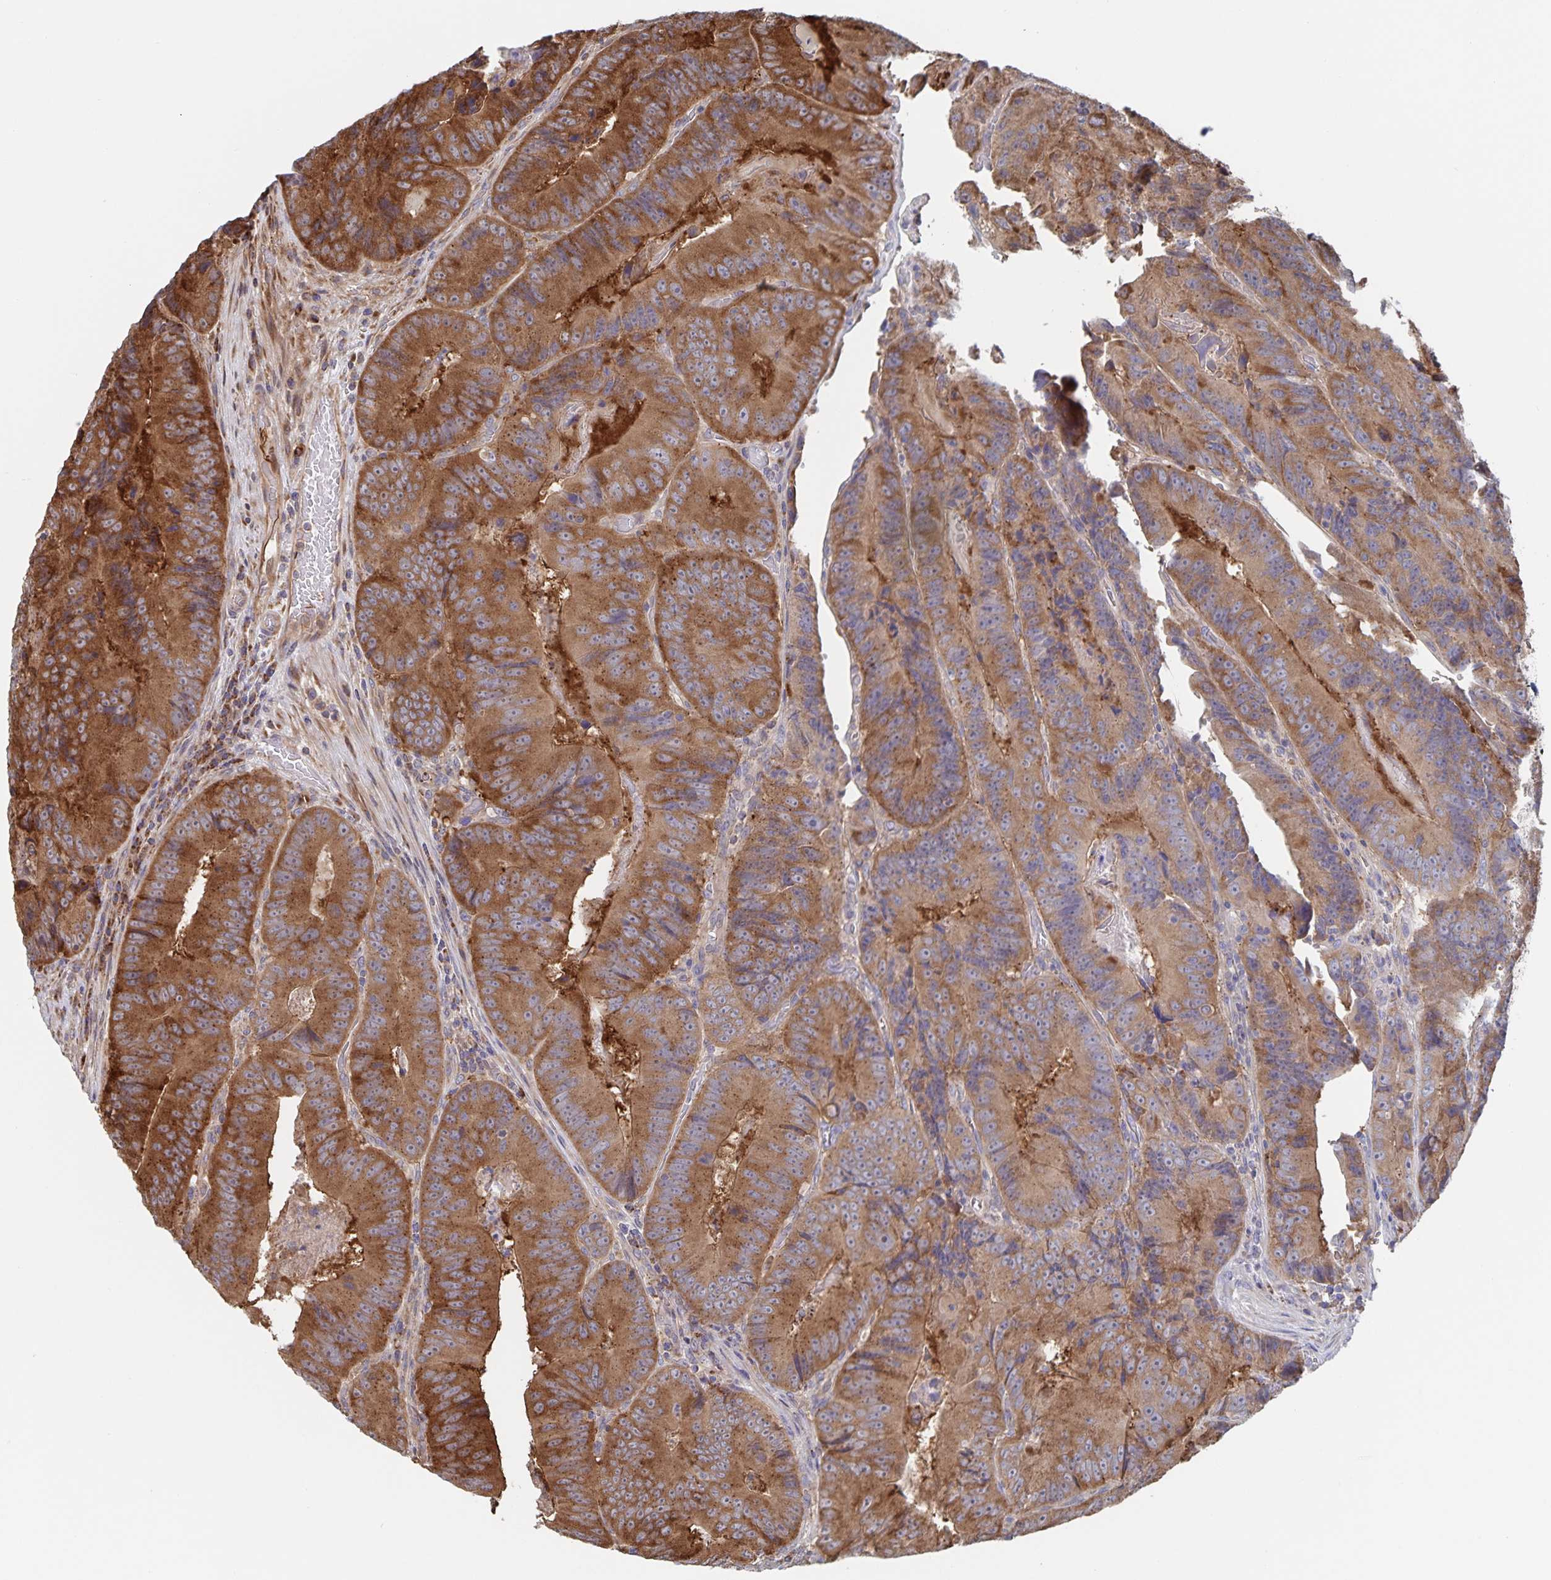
{"staining": {"intensity": "strong", "quantity": ">75%", "location": "cytoplasmic/membranous"}, "tissue": "colorectal cancer", "cell_type": "Tumor cells", "image_type": "cancer", "snomed": [{"axis": "morphology", "description": "Adenocarcinoma, NOS"}, {"axis": "topography", "description": "Colon"}], "caption": "Protein staining of colorectal cancer tissue shows strong cytoplasmic/membranous positivity in approximately >75% of tumor cells.", "gene": "ACACA", "patient": {"sex": "female", "age": 86}}